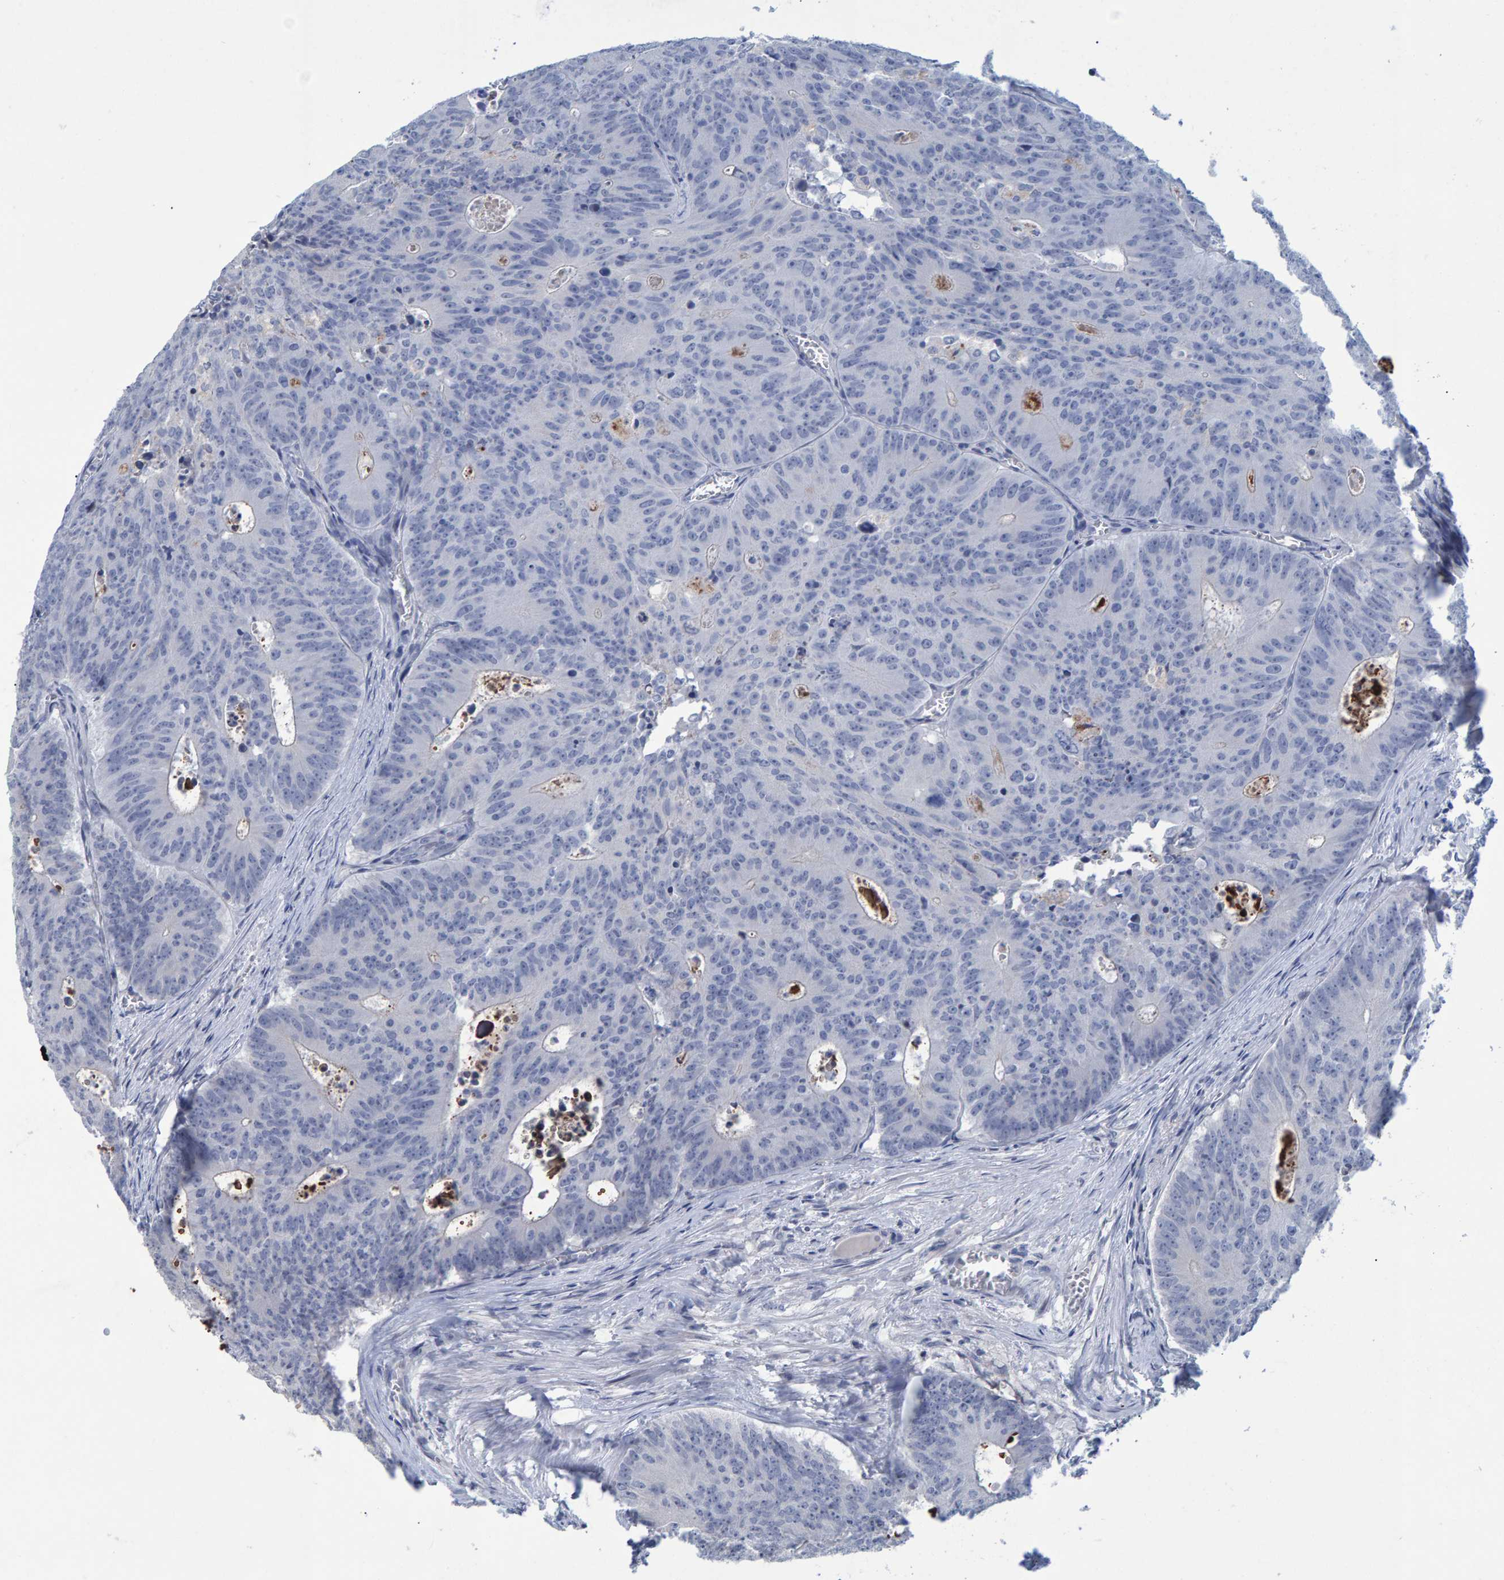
{"staining": {"intensity": "negative", "quantity": "none", "location": "none"}, "tissue": "colorectal cancer", "cell_type": "Tumor cells", "image_type": "cancer", "snomed": [{"axis": "morphology", "description": "Adenocarcinoma, NOS"}, {"axis": "topography", "description": "Colon"}], "caption": "Colorectal cancer was stained to show a protein in brown. There is no significant positivity in tumor cells.", "gene": "PROCA1", "patient": {"sex": "male", "age": 87}}